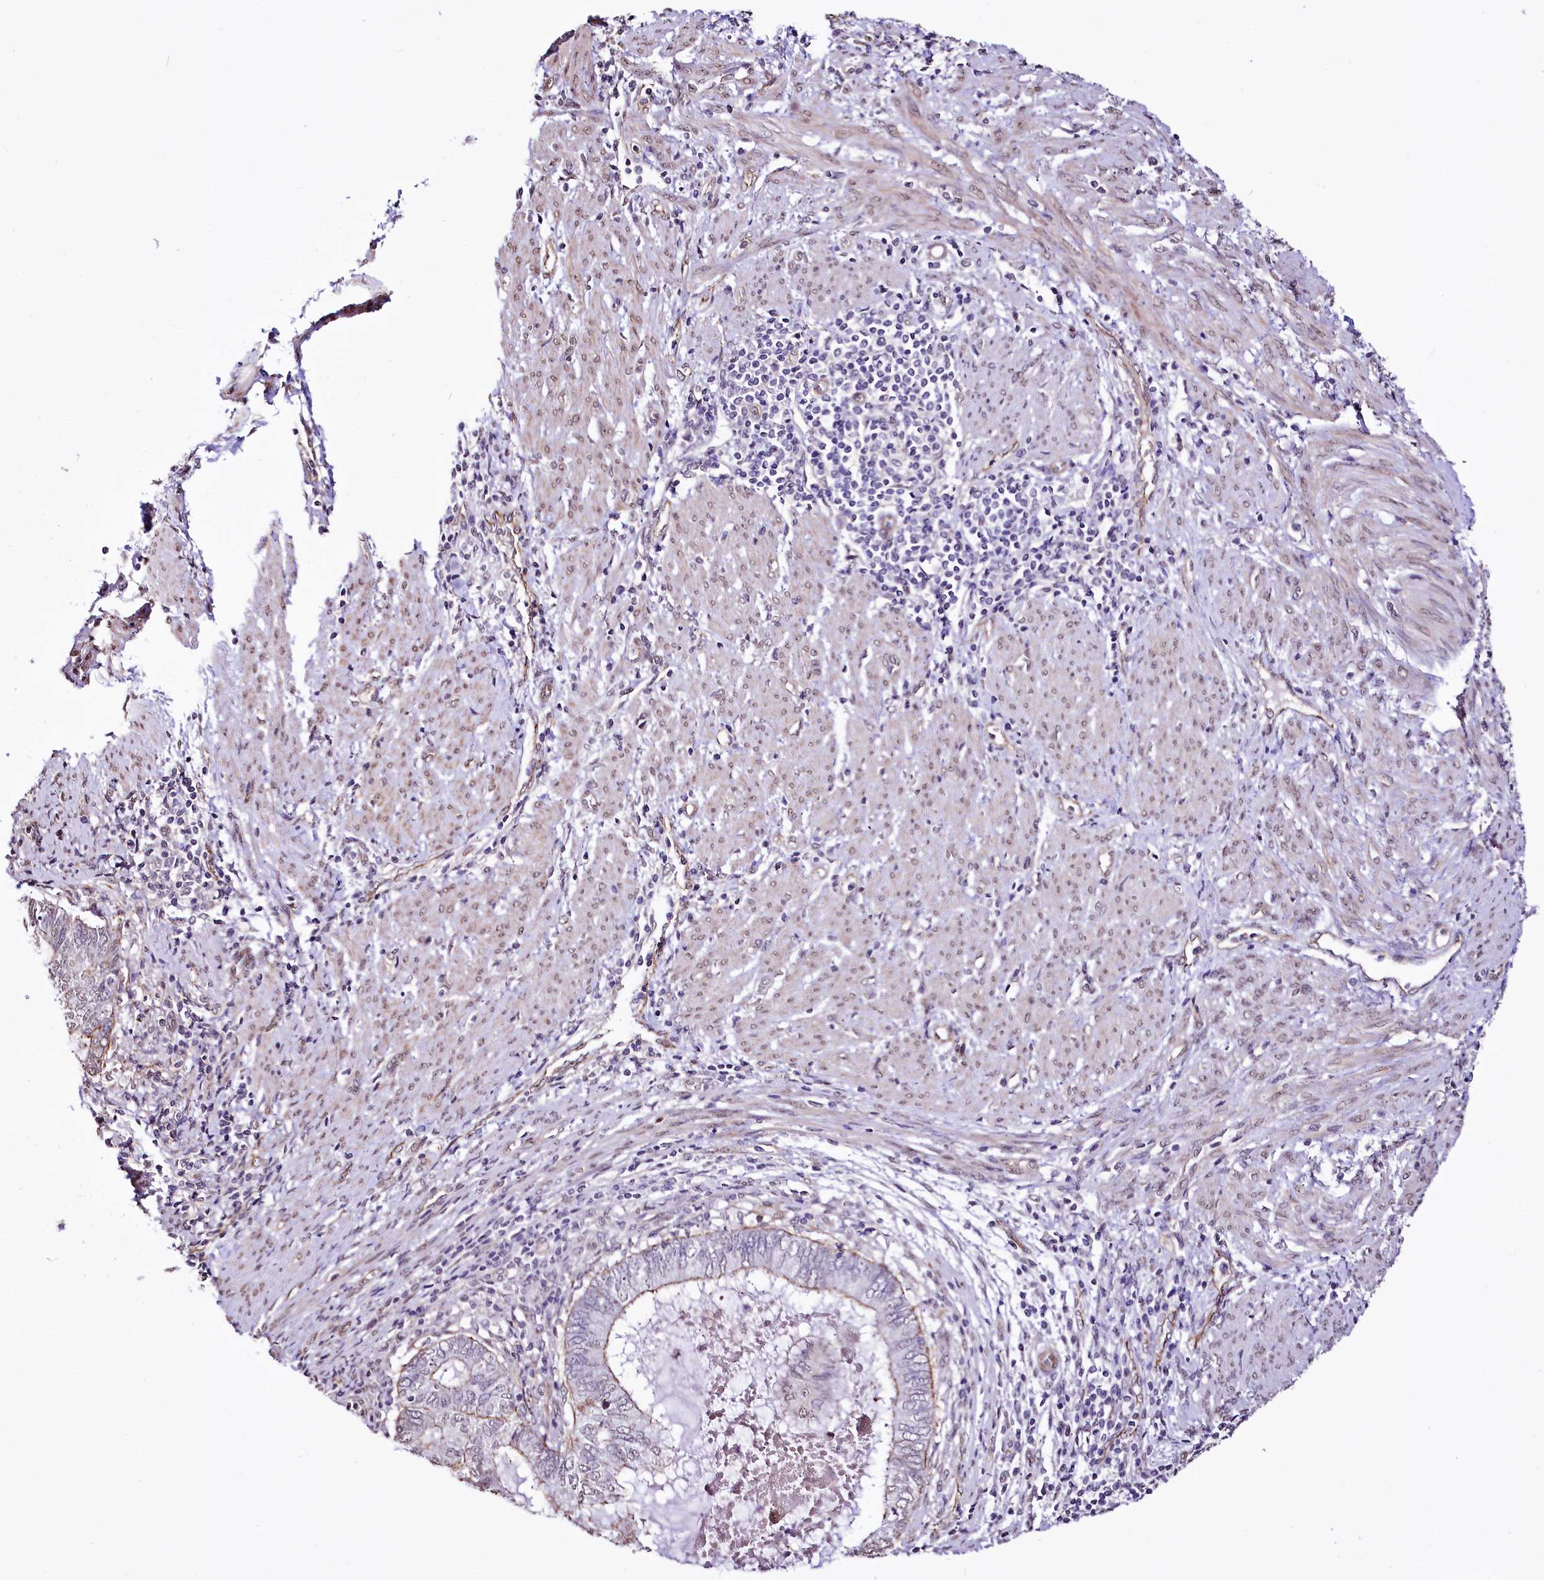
{"staining": {"intensity": "weak", "quantity": "<25%", "location": "cytoplasmic/membranous"}, "tissue": "endometrial cancer", "cell_type": "Tumor cells", "image_type": "cancer", "snomed": [{"axis": "morphology", "description": "Adenocarcinoma, NOS"}, {"axis": "topography", "description": "Uterus"}, {"axis": "topography", "description": "Endometrium"}], "caption": "IHC photomicrograph of neoplastic tissue: endometrial adenocarcinoma stained with DAB (3,3'-diaminobenzidine) displays no significant protein positivity in tumor cells.", "gene": "ST7", "patient": {"sex": "female", "age": 70}}